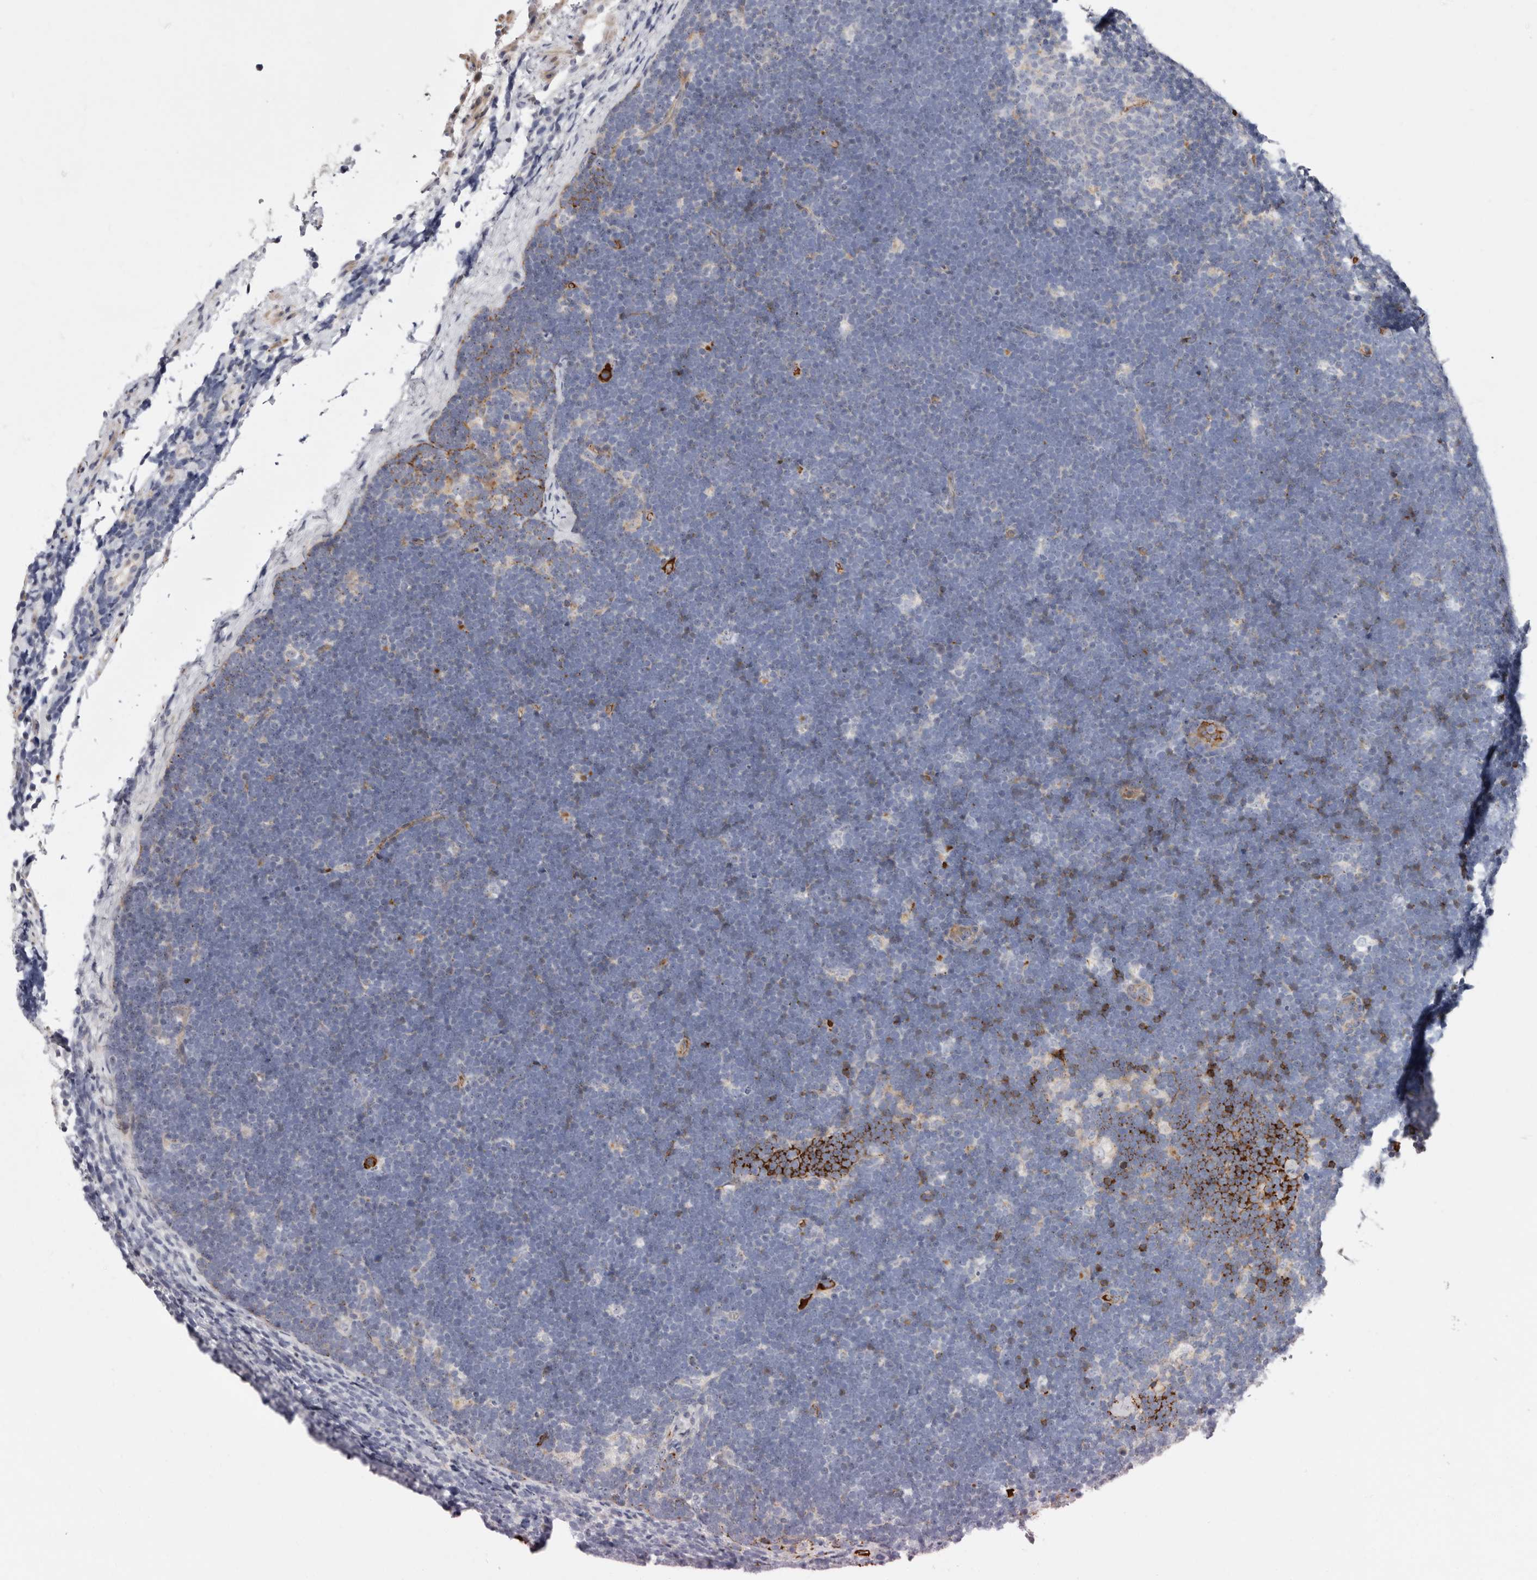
{"staining": {"intensity": "negative", "quantity": "none", "location": "none"}, "tissue": "lymphoma", "cell_type": "Tumor cells", "image_type": "cancer", "snomed": [{"axis": "morphology", "description": "Malignant lymphoma, non-Hodgkin's type, High grade"}, {"axis": "topography", "description": "Lymph node"}], "caption": "Tumor cells are negative for protein expression in human high-grade malignant lymphoma, non-Hodgkin's type. The staining is performed using DAB (3,3'-diaminobenzidine) brown chromogen with nuclei counter-stained in using hematoxylin.", "gene": "NUBPL", "patient": {"sex": "male", "age": 13}}